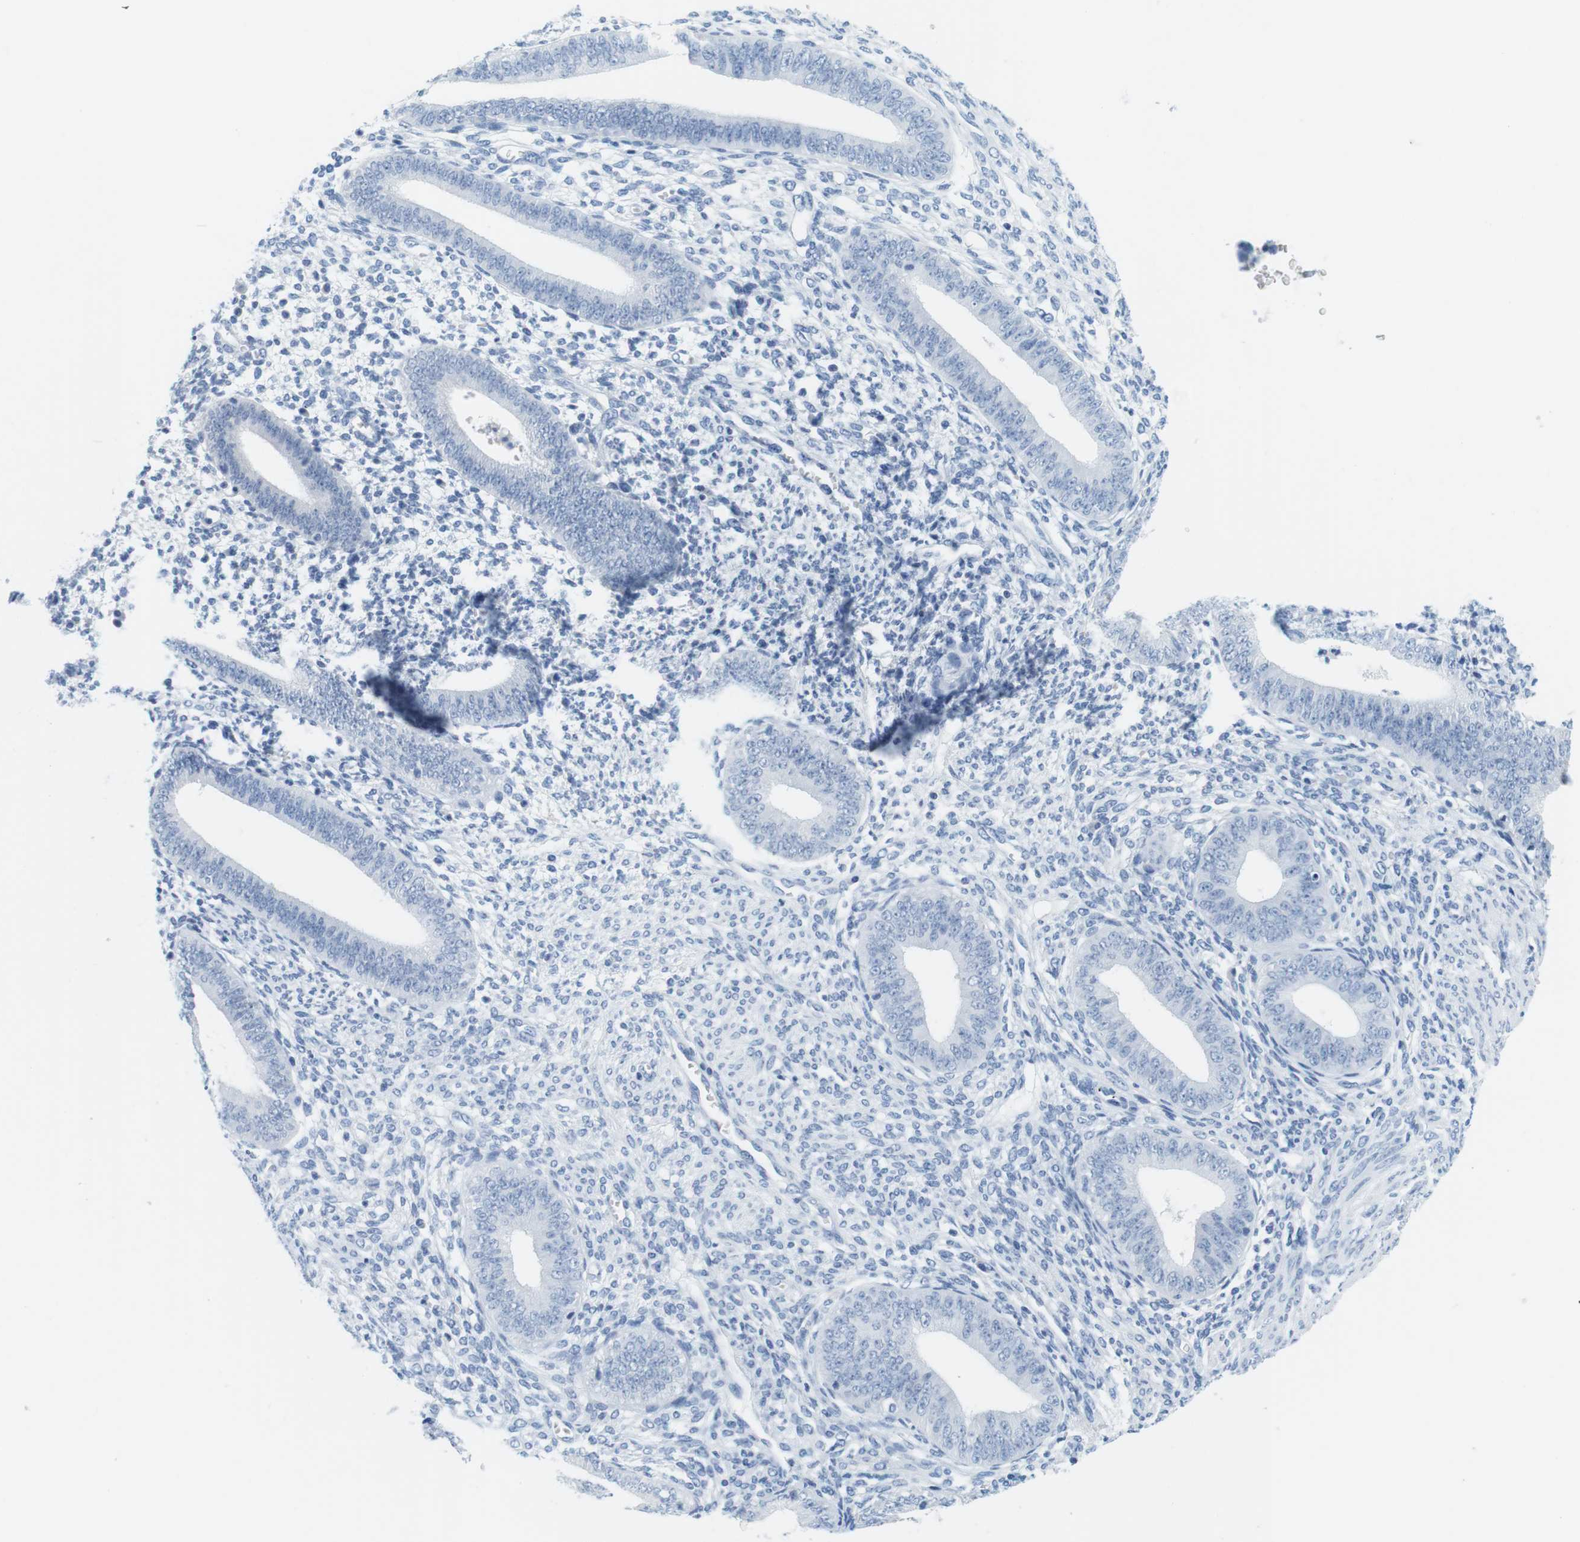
{"staining": {"intensity": "negative", "quantity": "none", "location": "none"}, "tissue": "endometrium", "cell_type": "Cells in endometrial stroma", "image_type": "normal", "snomed": [{"axis": "morphology", "description": "Normal tissue, NOS"}, {"axis": "topography", "description": "Endometrium"}], "caption": "Immunohistochemical staining of benign endometrium demonstrates no significant positivity in cells in endometrial stroma.", "gene": "CYP2C9", "patient": {"sex": "female", "age": 35}}